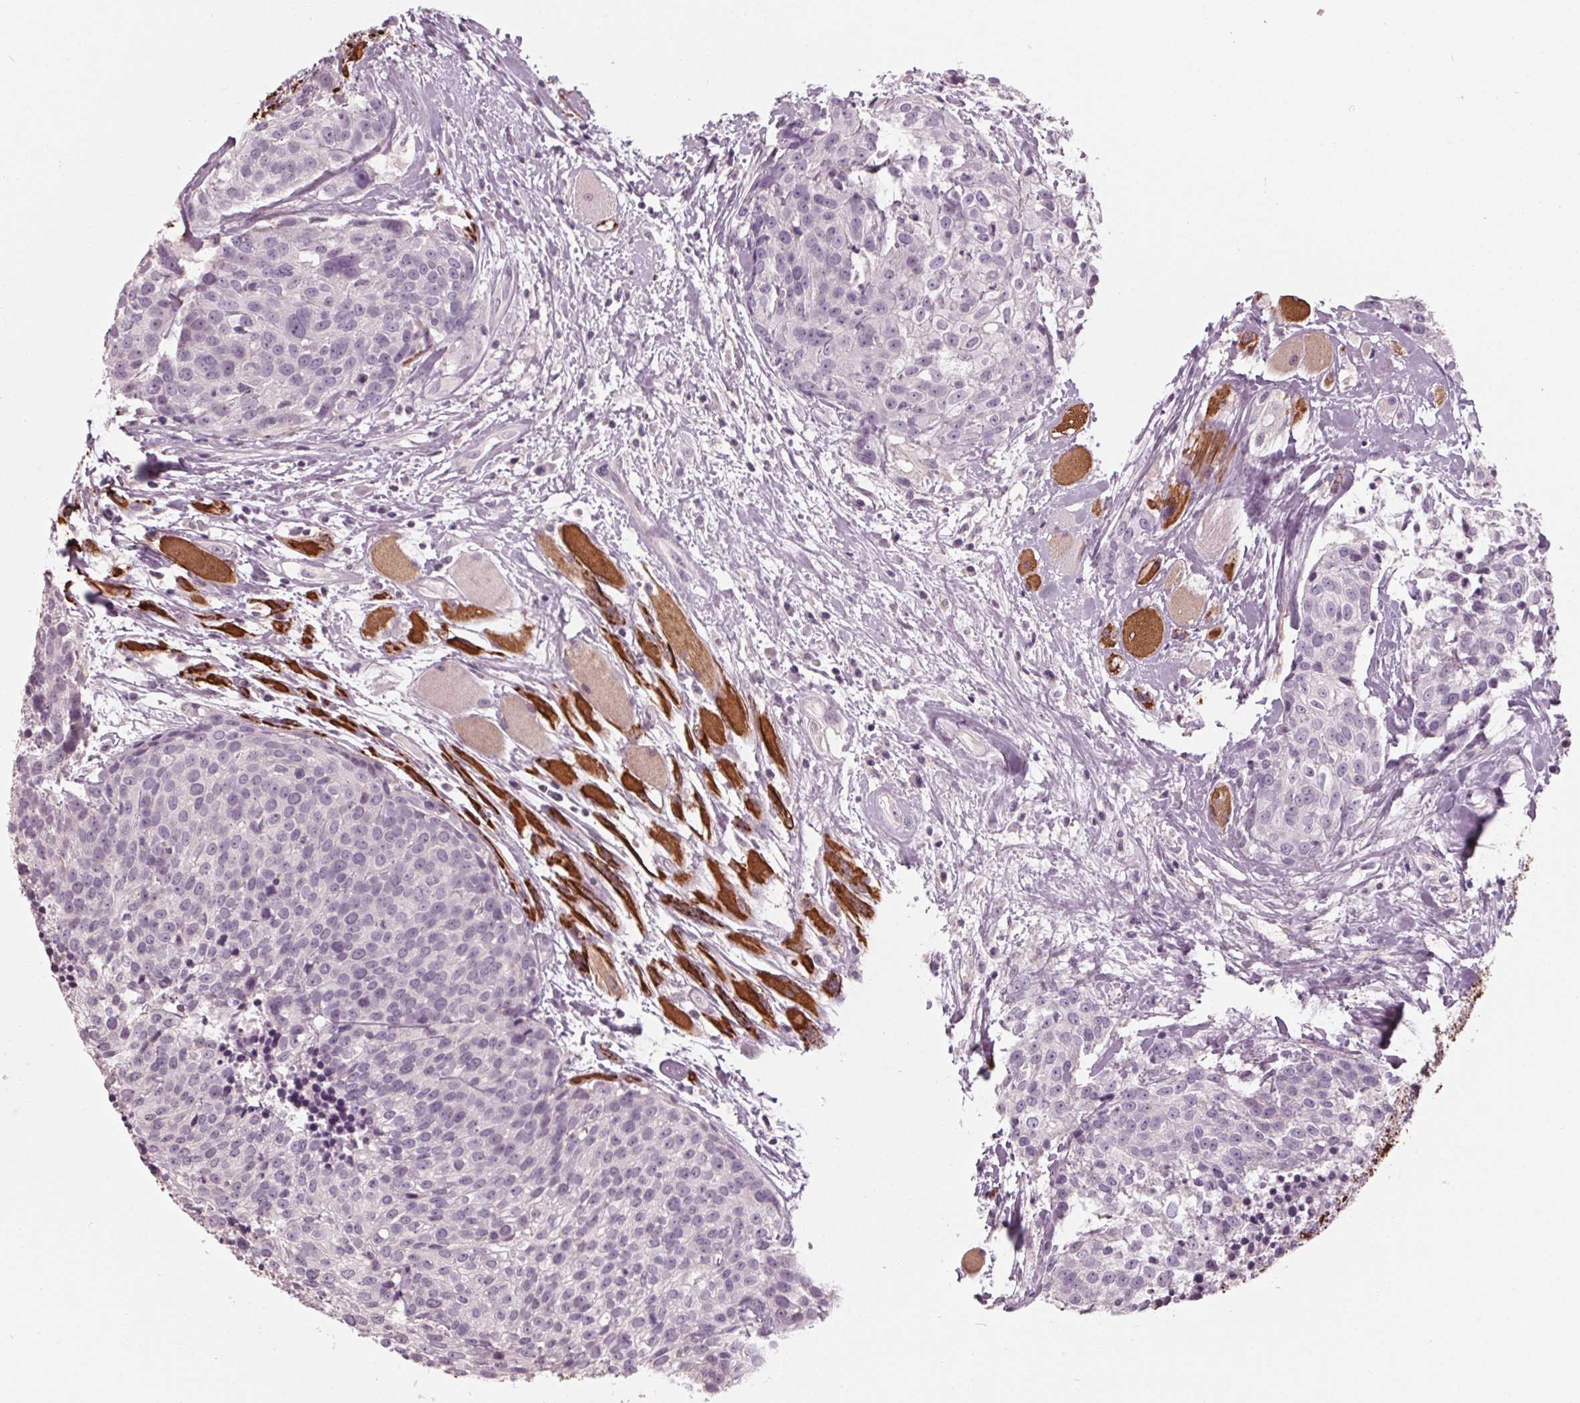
{"staining": {"intensity": "negative", "quantity": "none", "location": "none"}, "tissue": "head and neck cancer", "cell_type": "Tumor cells", "image_type": "cancer", "snomed": [{"axis": "morphology", "description": "Squamous cell carcinoma, NOS"}, {"axis": "topography", "description": "Oral tissue"}, {"axis": "topography", "description": "Head-Neck"}], "caption": "Head and neck squamous cell carcinoma was stained to show a protein in brown. There is no significant positivity in tumor cells.", "gene": "TNNC2", "patient": {"sex": "male", "age": 64}}